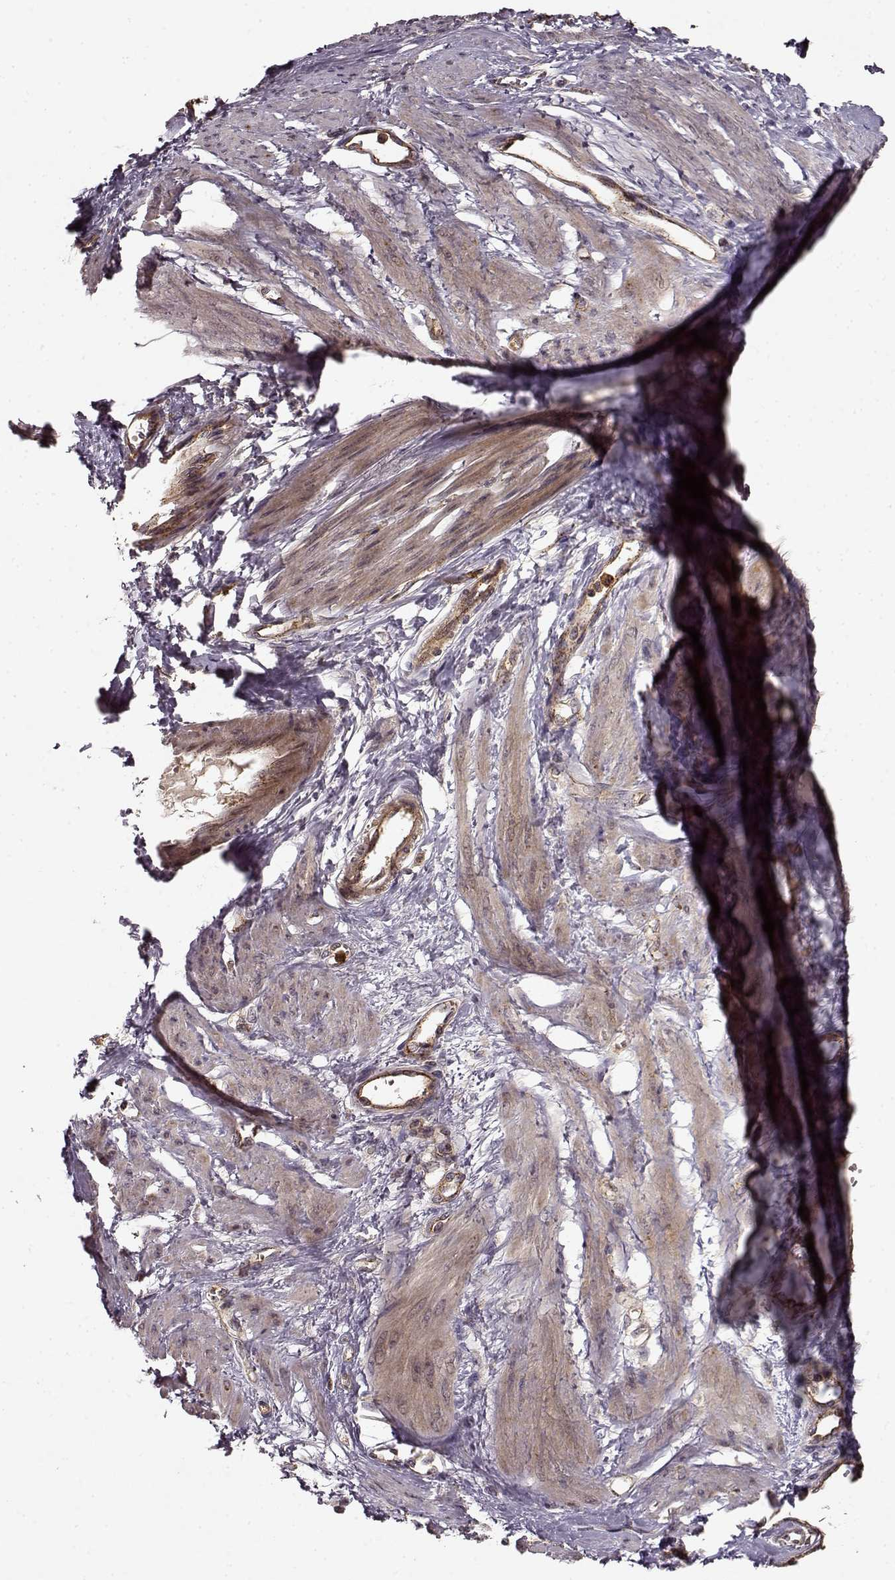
{"staining": {"intensity": "moderate", "quantity": "25%-75%", "location": "cytoplasmic/membranous"}, "tissue": "smooth muscle", "cell_type": "Smooth muscle cells", "image_type": "normal", "snomed": [{"axis": "morphology", "description": "Normal tissue, NOS"}, {"axis": "topography", "description": "Smooth muscle"}, {"axis": "topography", "description": "Uterus"}], "caption": "Protein expression by immunohistochemistry (IHC) exhibits moderate cytoplasmic/membranous expression in about 25%-75% of smooth muscle cells in unremarkable smooth muscle.", "gene": "IFRD2", "patient": {"sex": "female", "age": 39}}